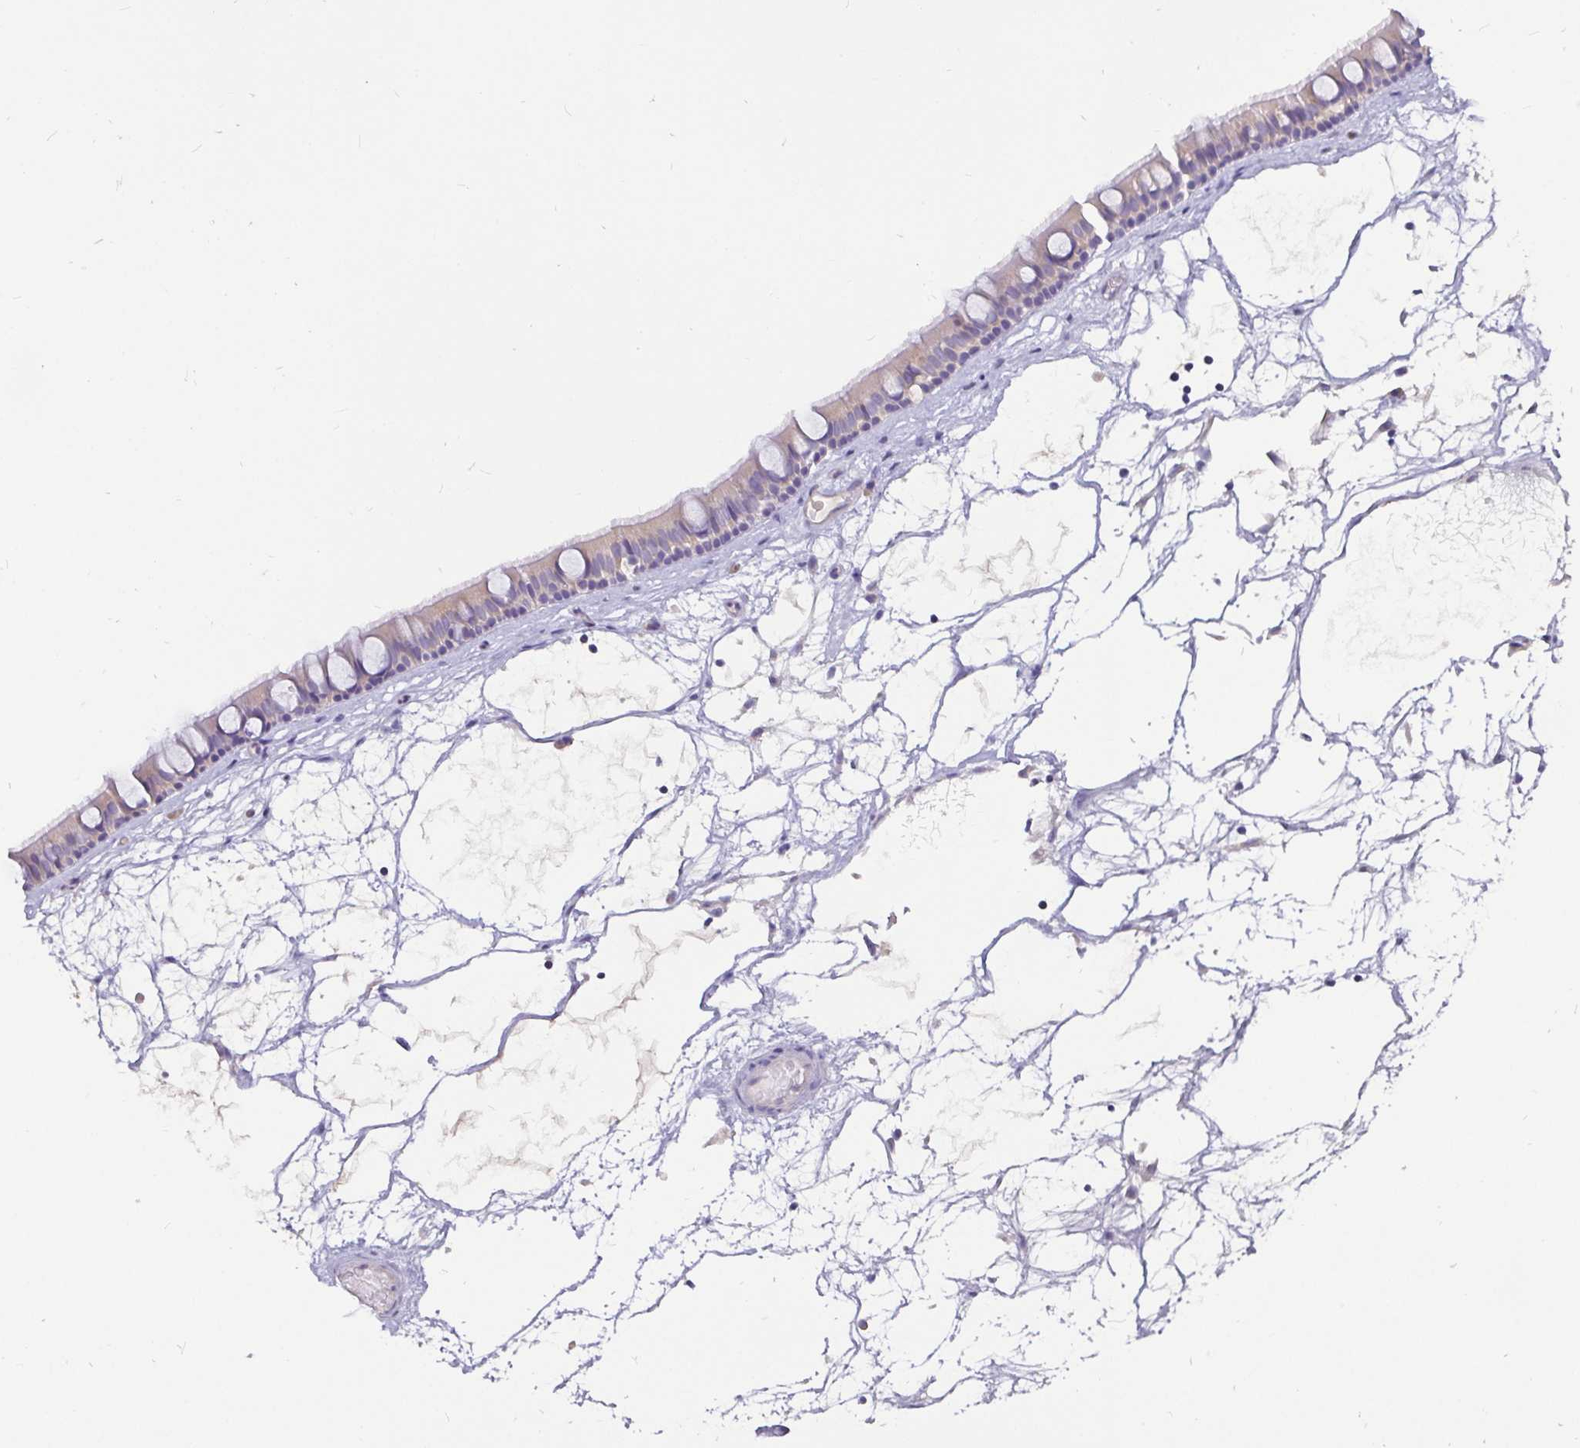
{"staining": {"intensity": "negative", "quantity": "none", "location": "none"}, "tissue": "nasopharynx", "cell_type": "Respiratory epithelial cells", "image_type": "normal", "snomed": [{"axis": "morphology", "description": "Normal tissue, NOS"}, {"axis": "topography", "description": "Nasopharynx"}], "caption": "Immunohistochemistry (IHC) of unremarkable nasopharynx displays no staining in respiratory epithelial cells.", "gene": "ADAMTS6", "patient": {"sex": "male", "age": 68}}